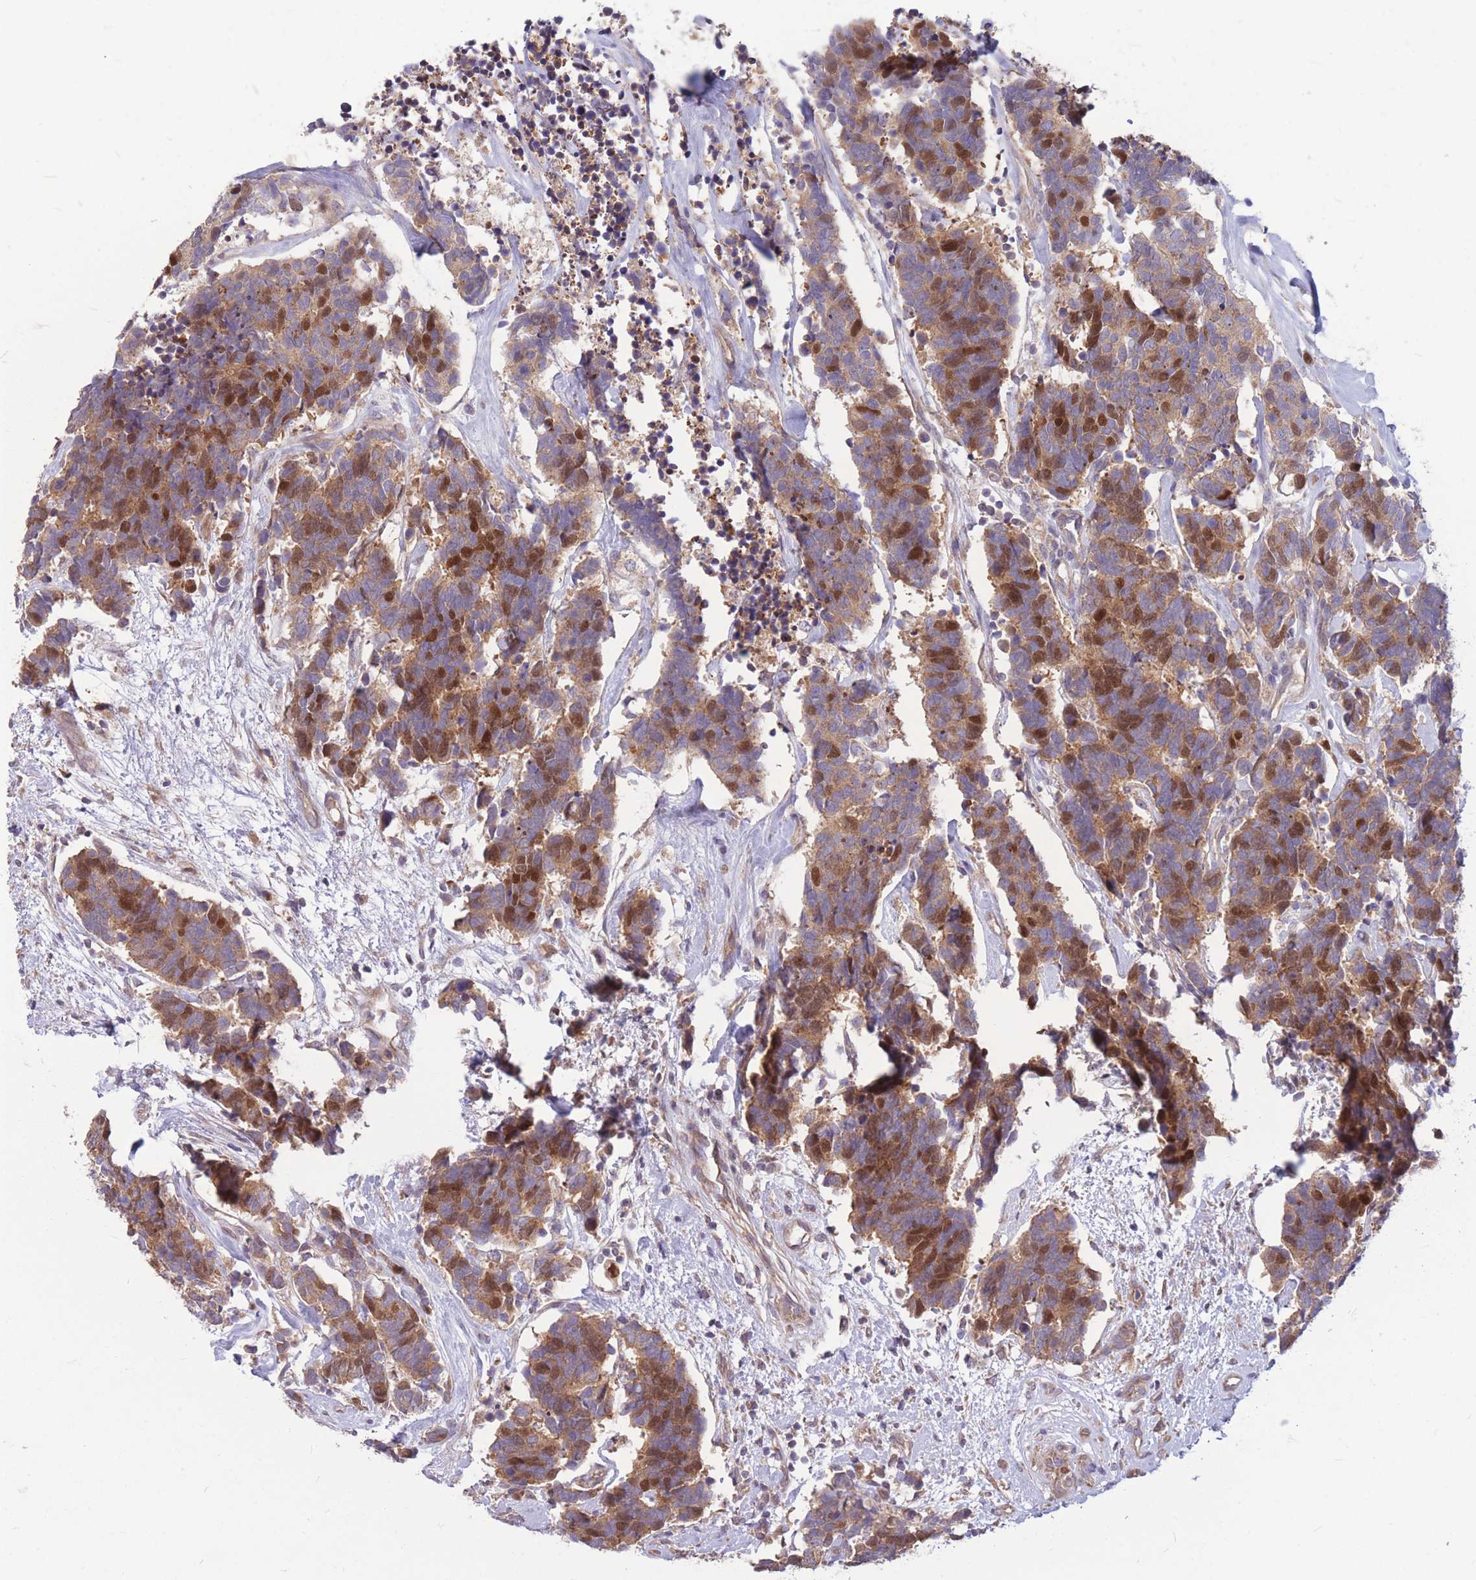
{"staining": {"intensity": "moderate", "quantity": ">75%", "location": "cytoplasmic/membranous,nuclear"}, "tissue": "carcinoid", "cell_type": "Tumor cells", "image_type": "cancer", "snomed": [{"axis": "morphology", "description": "Carcinoma, NOS"}, {"axis": "morphology", "description": "Carcinoid, malignant, NOS"}, {"axis": "topography", "description": "Urinary bladder"}], "caption": "The micrograph reveals immunohistochemical staining of carcinoid. There is moderate cytoplasmic/membranous and nuclear positivity is seen in about >75% of tumor cells. Ihc stains the protein in brown and the nuclei are stained blue.", "gene": "GMNN", "patient": {"sex": "male", "age": 57}}